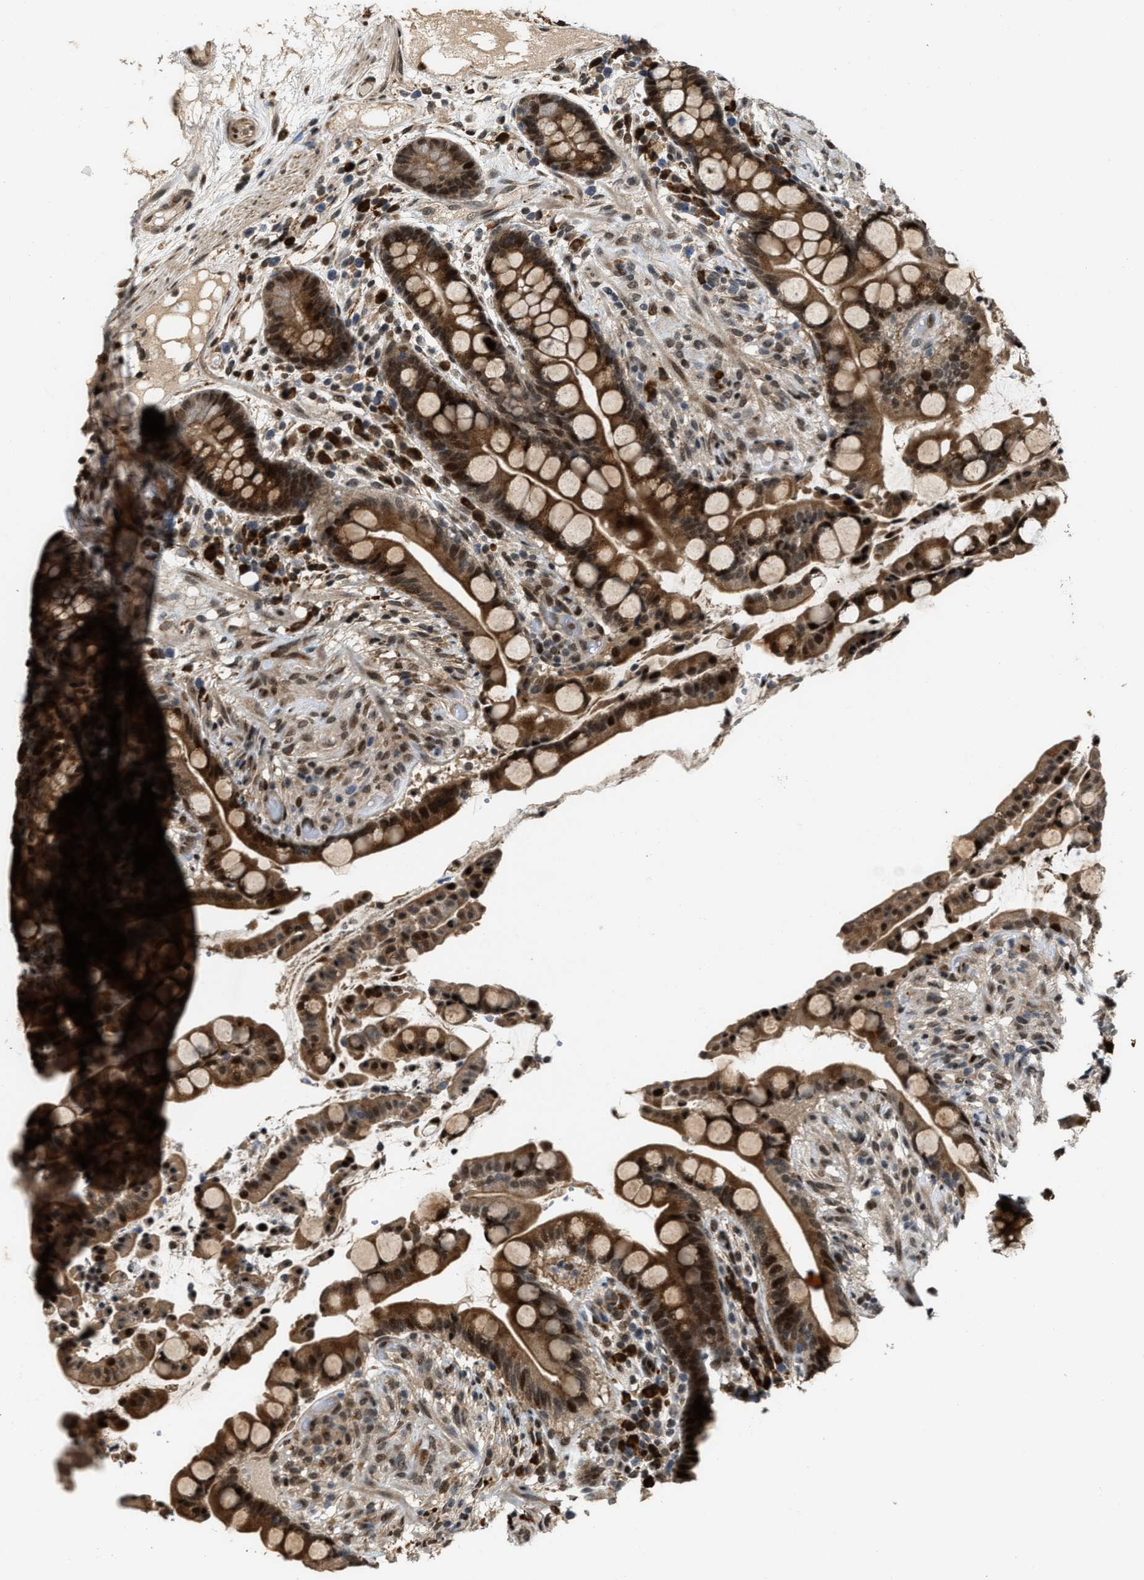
{"staining": {"intensity": "moderate", "quantity": ">75%", "location": "cytoplasmic/membranous"}, "tissue": "colon", "cell_type": "Endothelial cells", "image_type": "normal", "snomed": [{"axis": "morphology", "description": "Normal tissue, NOS"}, {"axis": "topography", "description": "Colon"}], "caption": "Immunohistochemical staining of unremarkable colon reveals >75% levels of moderate cytoplasmic/membranous protein staining in approximately >75% of endothelial cells. The staining is performed using DAB (3,3'-diaminobenzidine) brown chromogen to label protein expression. The nuclei are counter-stained blue using hematoxylin.", "gene": "SERTAD2", "patient": {"sex": "male", "age": 73}}